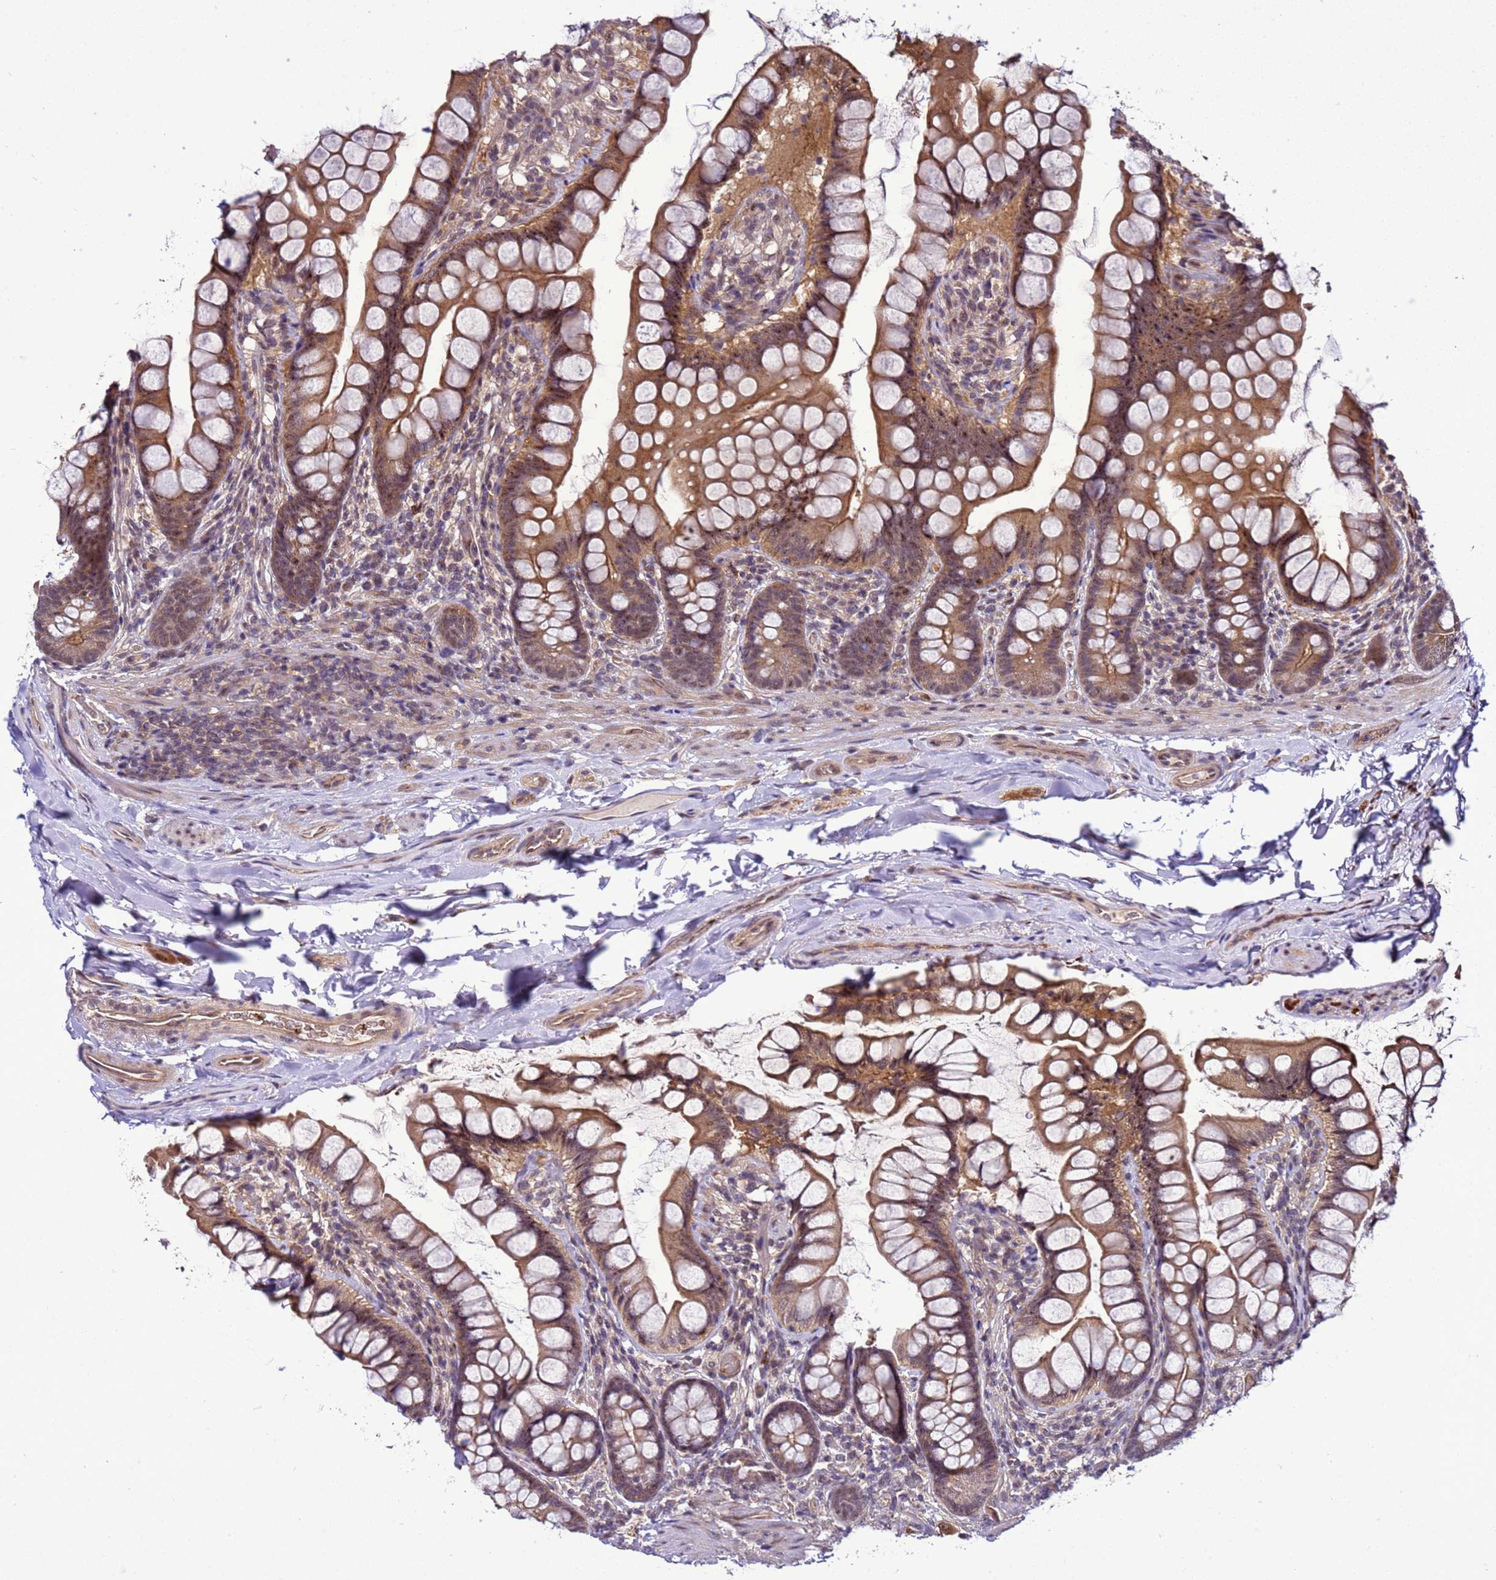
{"staining": {"intensity": "strong", "quantity": ">75%", "location": "cytoplasmic/membranous,nuclear"}, "tissue": "small intestine", "cell_type": "Glandular cells", "image_type": "normal", "snomed": [{"axis": "morphology", "description": "Normal tissue, NOS"}, {"axis": "topography", "description": "Small intestine"}], "caption": "Benign small intestine demonstrates strong cytoplasmic/membranous,nuclear staining in approximately >75% of glandular cells.", "gene": "GEN1", "patient": {"sex": "male", "age": 70}}